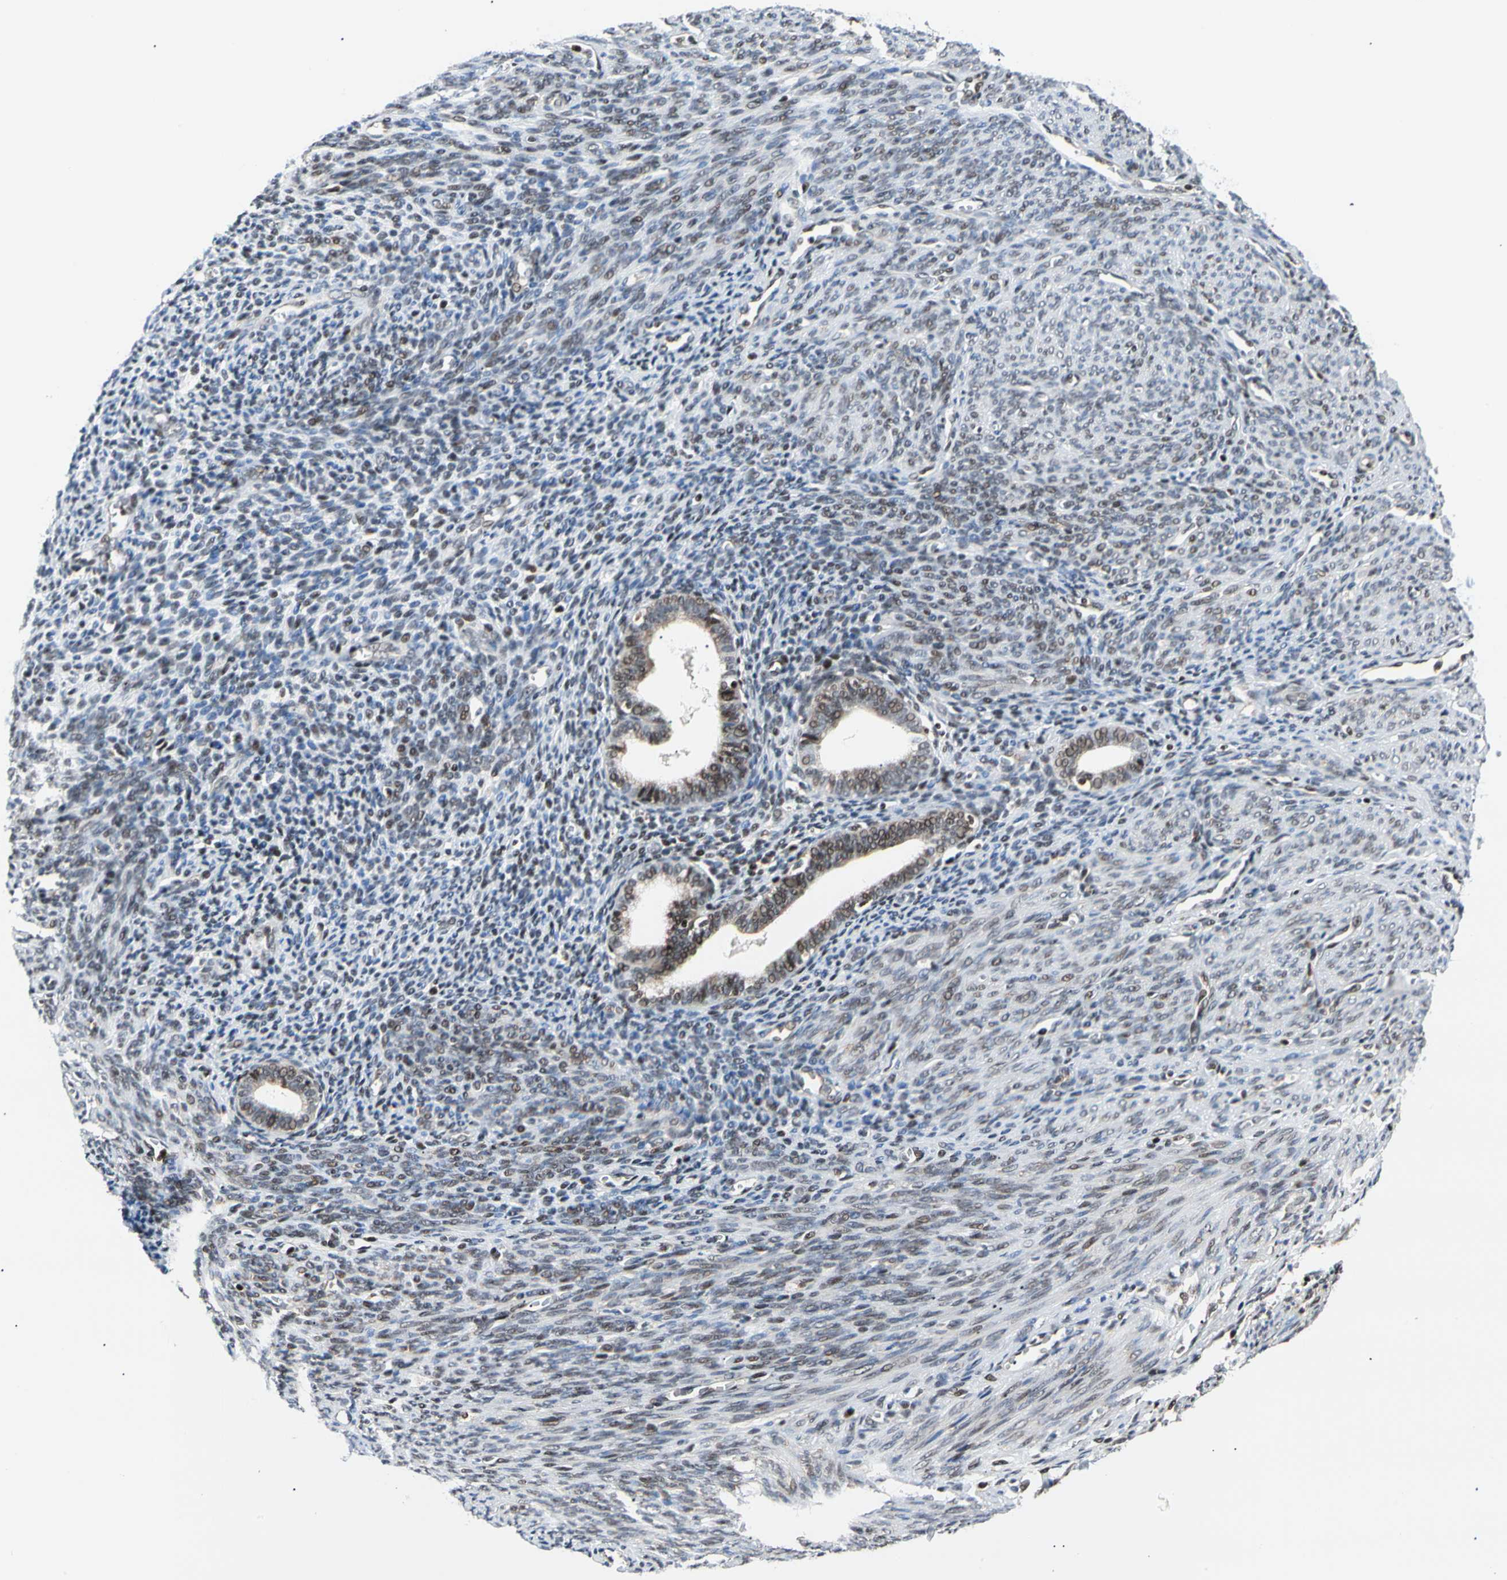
{"staining": {"intensity": "moderate", "quantity": "25%-75%", "location": "nuclear"}, "tissue": "endometrium", "cell_type": "Cells in endometrial stroma", "image_type": "normal", "snomed": [{"axis": "morphology", "description": "Normal tissue, NOS"}, {"axis": "topography", "description": "Uterus"}], "caption": "Normal endometrium shows moderate nuclear expression in approximately 25%-75% of cells in endometrial stroma The protein is stained brown, and the nuclei are stained in blue (DAB (3,3'-diaminobenzidine) IHC with brightfield microscopy, high magnification)..", "gene": "E2F1", "patient": {"sex": "female", "age": 83}}